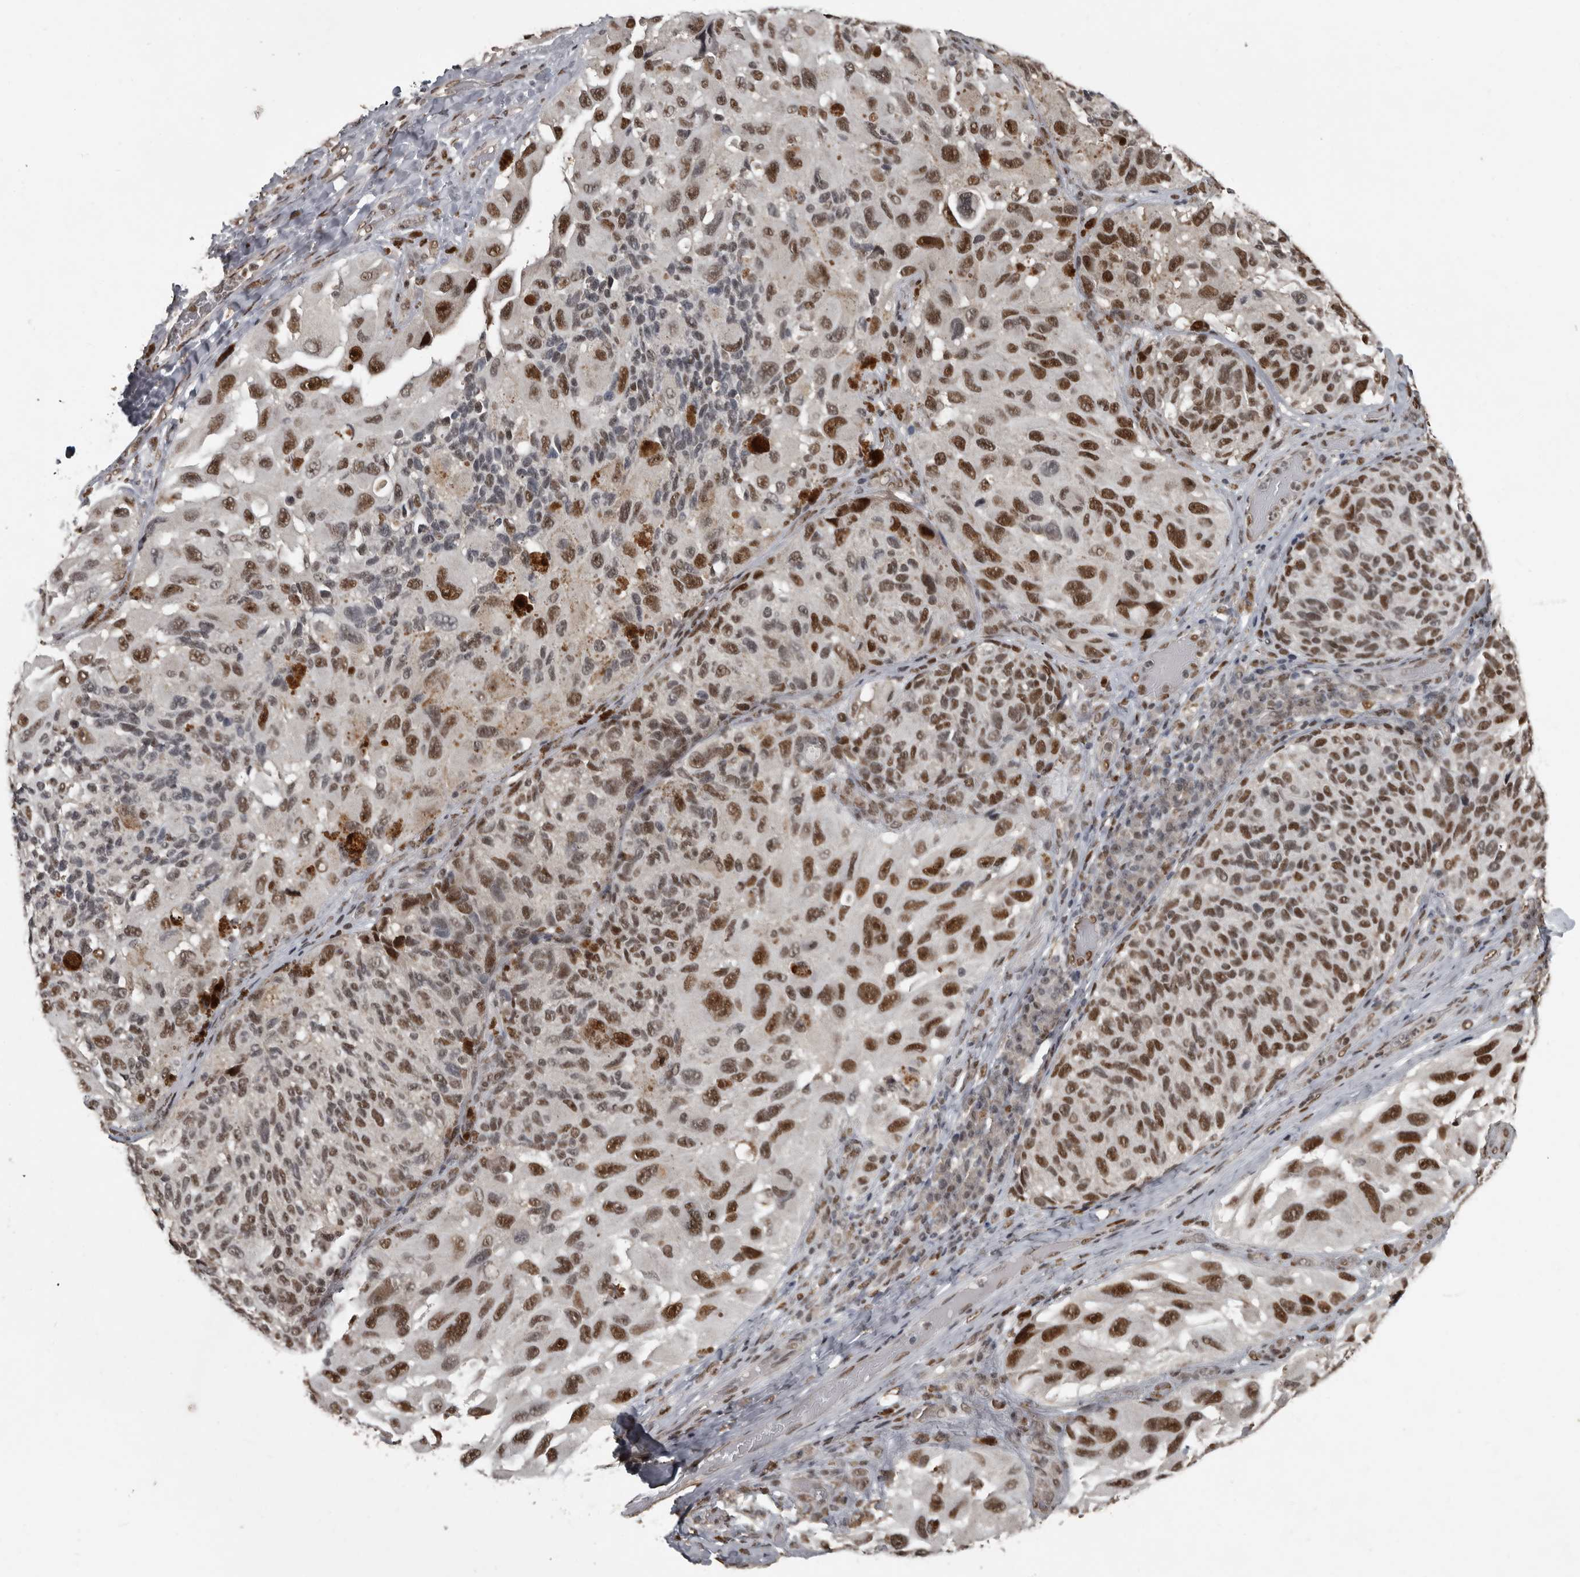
{"staining": {"intensity": "strong", "quantity": ">75%", "location": "nuclear"}, "tissue": "melanoma", "cell_type": "Tumor cells", "image_type": "cancer", "snomed": [{"axis": "morphology", "description": "Malignant melanoma, NOS"}, {"axis": "topography", "description": "Skin"}], "caption": "Protein expression analysis of malignant melanoma reveals strong nuclear expression in about >75% of tumor cells.", "gene": "CHD1L", "patient": {"sex": "female", "age": 73}}